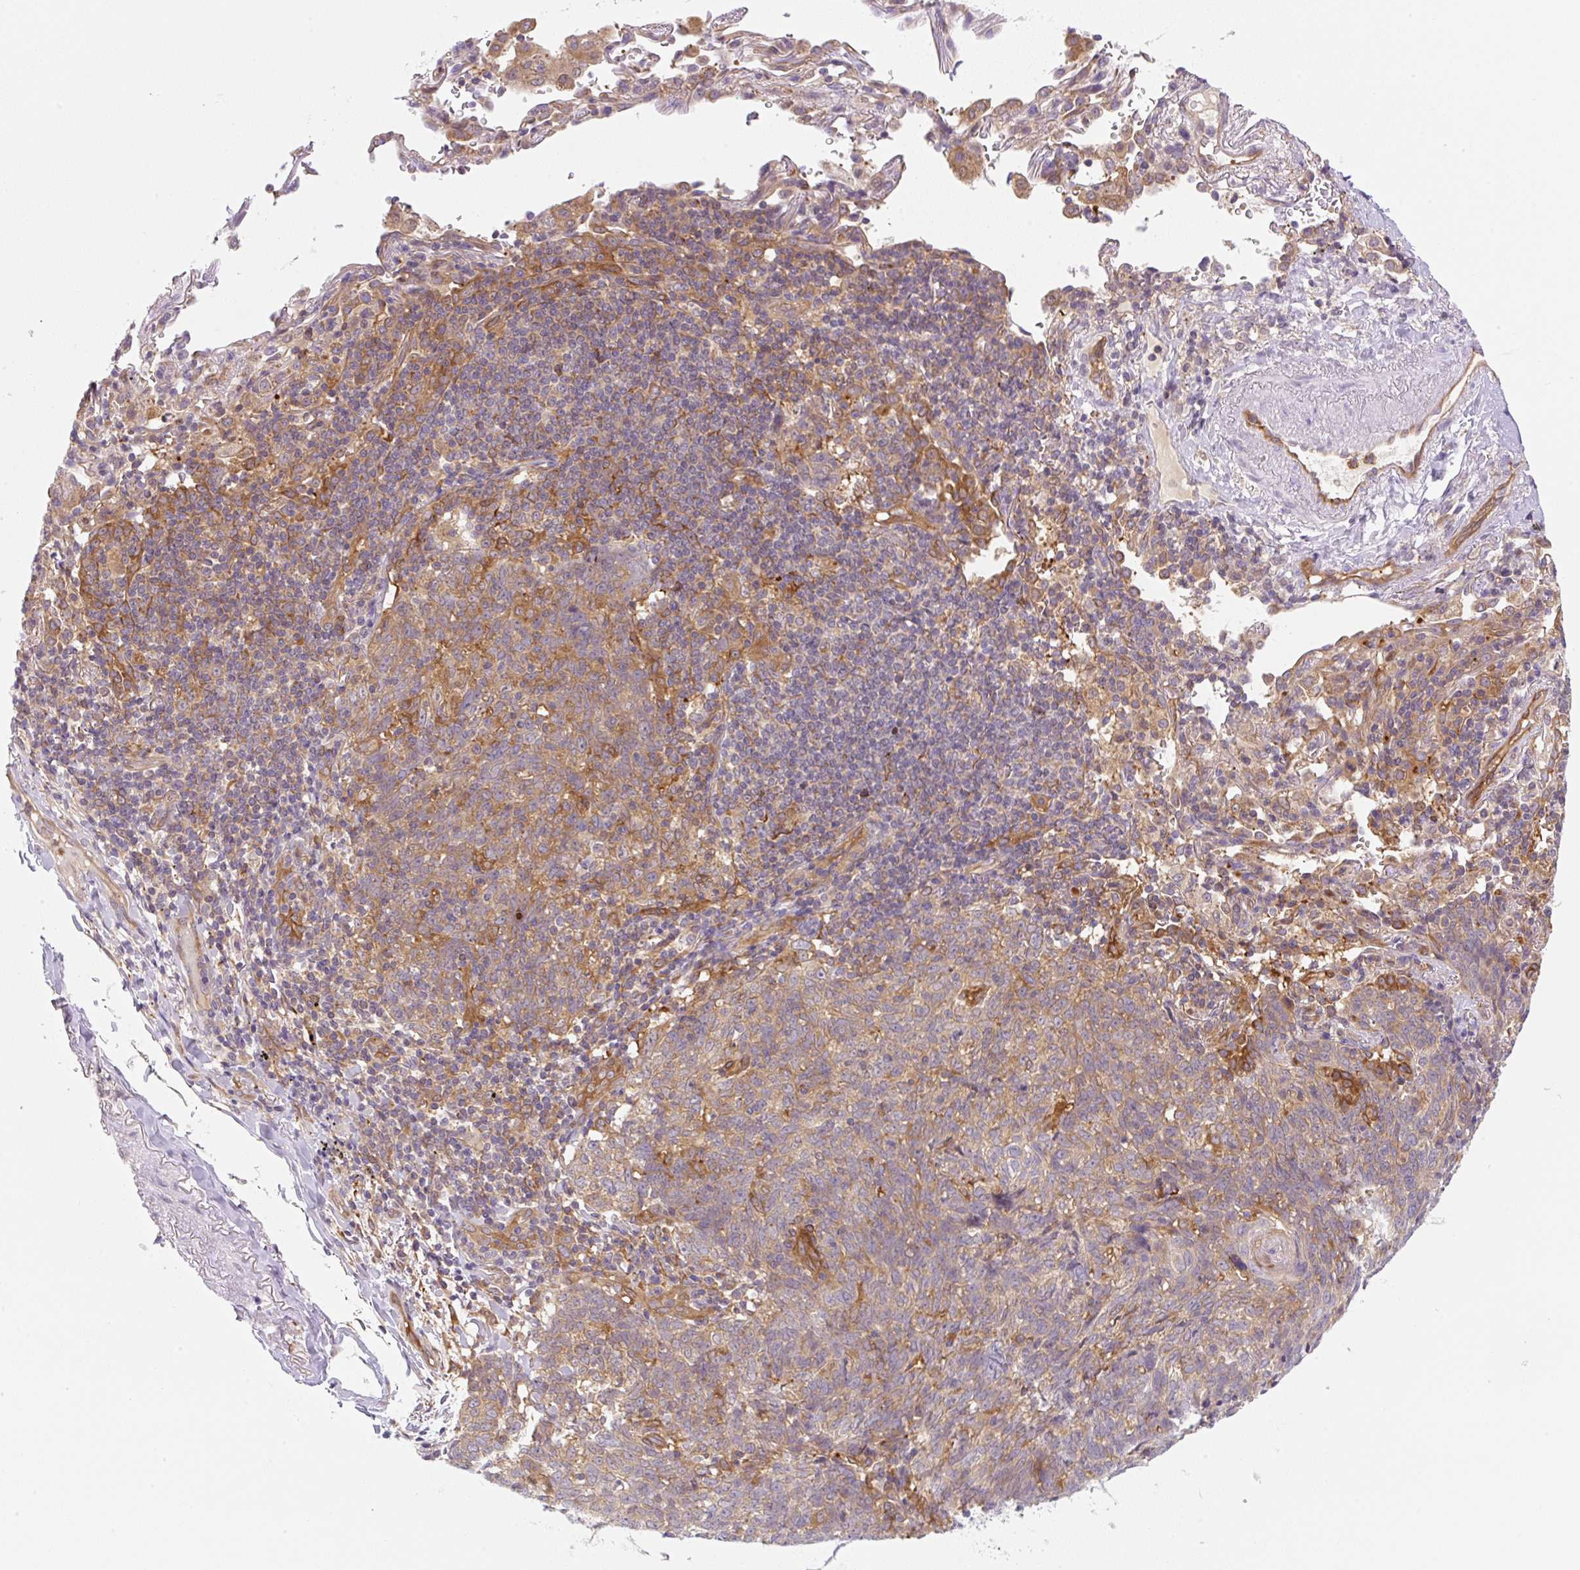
{"staining": {"intensity": "weak", "quantity": "25%-75%", "location": "cytoplasmic/membranous"}, "tissue": "lung cancer", "cell_type": "Tumor cells", "image_type": "cancer", "snomed": [{"axis": "morphology", "description": "Squamous cell carcinoma, NOS"}, {"axis": "topography", "description": "Lung"}], "caption": "Immunohistochemistry histopathology image of neoplastic tissue: human lung cancer (squamous cell carcinoma) stained using immunohistochemistry demonstrates low levels of weak protein expression localized specifically in the cytoplasmic/membranous of tumor cells, appearing as a cytoplasmic/membranous brown color.", "gene": "OMA1", "patient": {"sex": "female", "age": 72}}